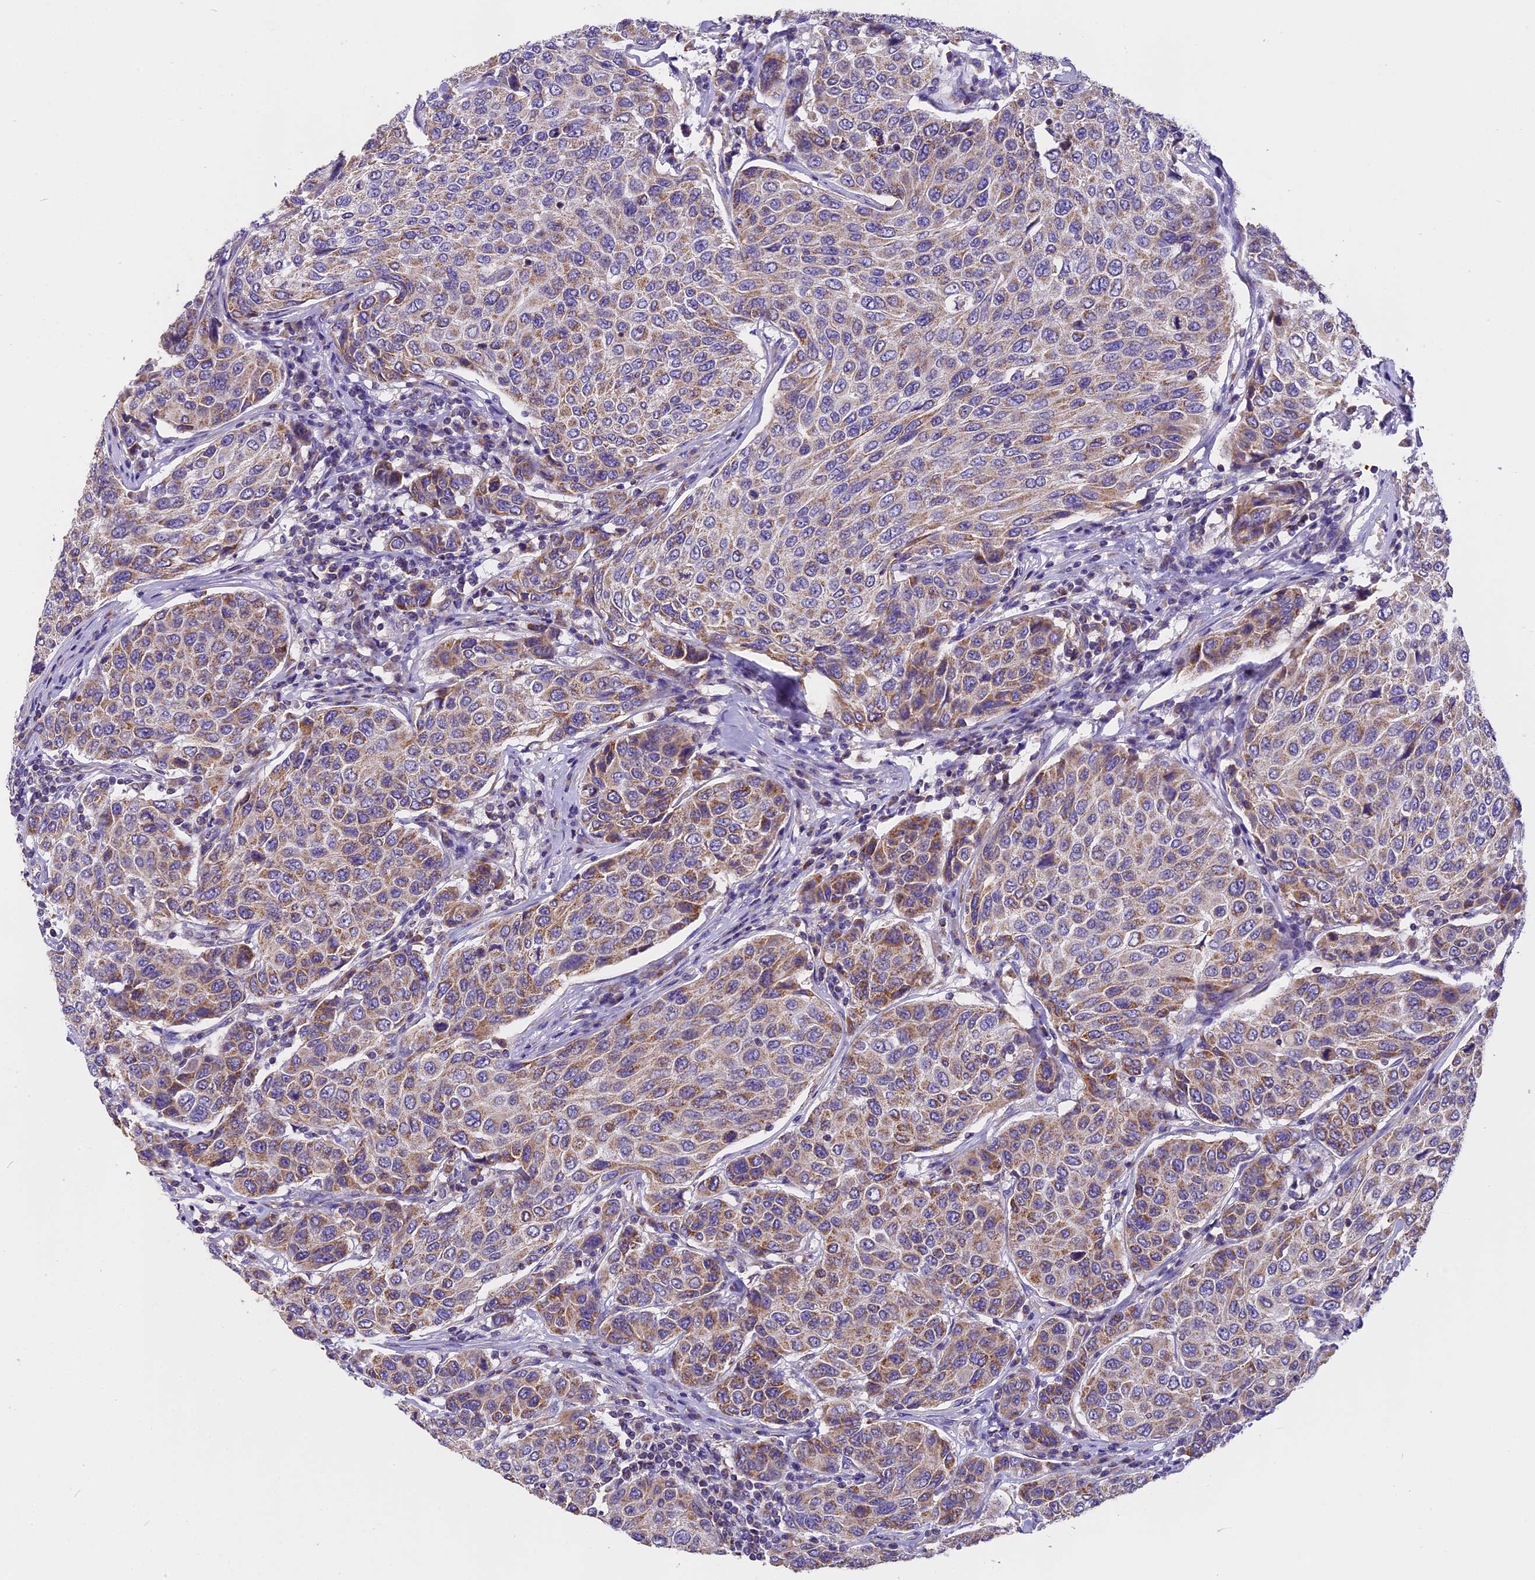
{"staining": {"intensity": "weak", "quantity": ">75%", "location": "cytoplasmic/membranous"}, "tissue": "breast cancer", "cell_type": "Tumor cells", "image_type": "cancer", "snomed": [{"axis": "morphology", "description": "Duct carcinoma"}, {"axis": "topography", "description": "Breast"}], "caption": "The immunohistochemical stain highlights weak cytoplasmic/membranous positivity in tumor cells of breast cancer (invasive ductal carcinoma) tissue.", "gene": "MGME1", "patient": {"sex": "female", "age": 55}}